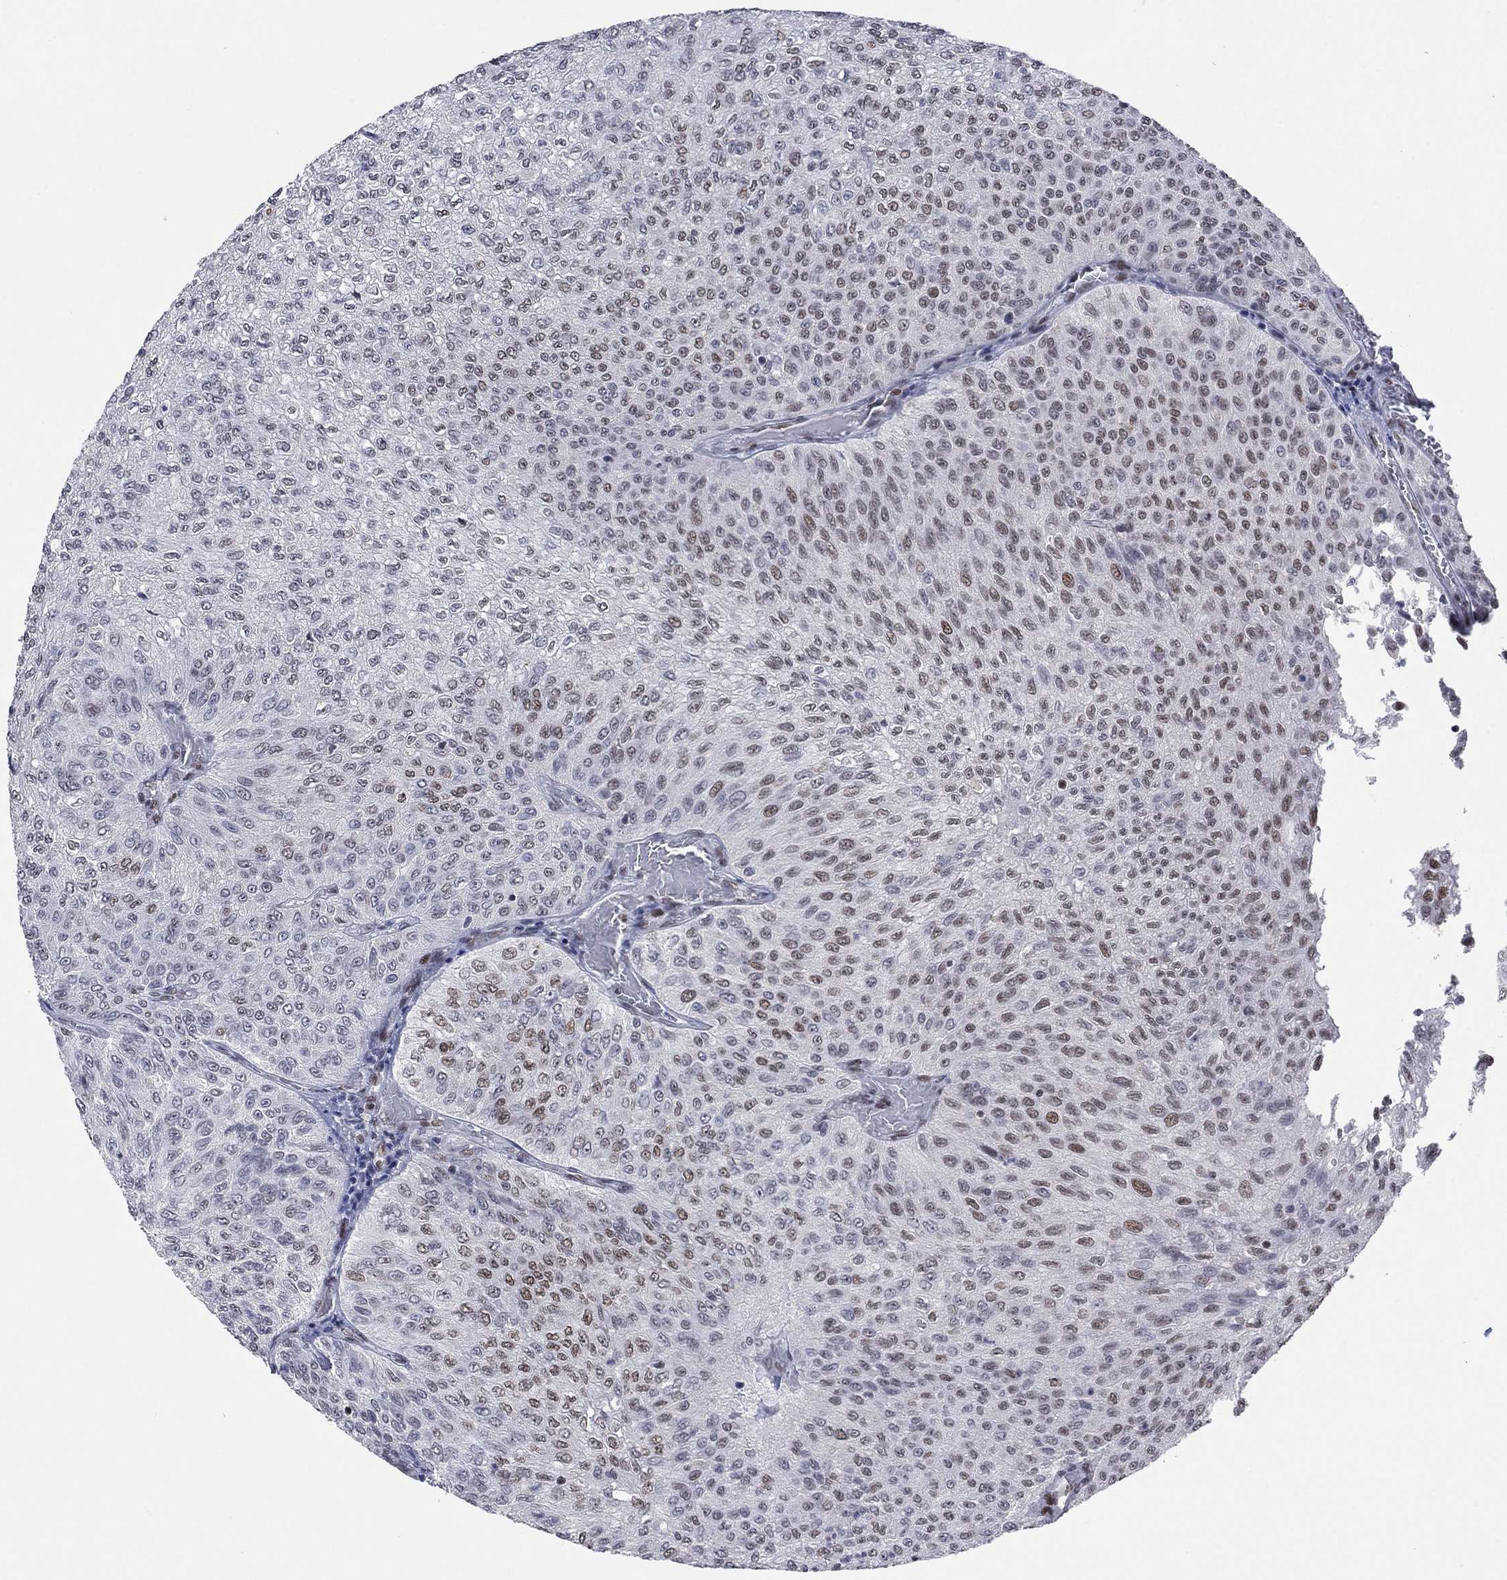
{"staining": {"intensity": "moderate", "quantity": "<25%", "location": "nuclear"}, "tissue": "urothelial cancer", "cell_type": "Tumor cells", "image_type": "cancer", "snomed": [{"axis": "morphology", "description": "Urothelial carcinoma, Low grade"}, {"axis": "topography", "description": "Urinary bladder"}], "caption": "Moderate nuclear protein staining is appreciated in about <25% of tumor cells in urothelial carcinoma (low-grade).", "gene": "HCFC1", "patient": {"sex": "male", "age": 78}}